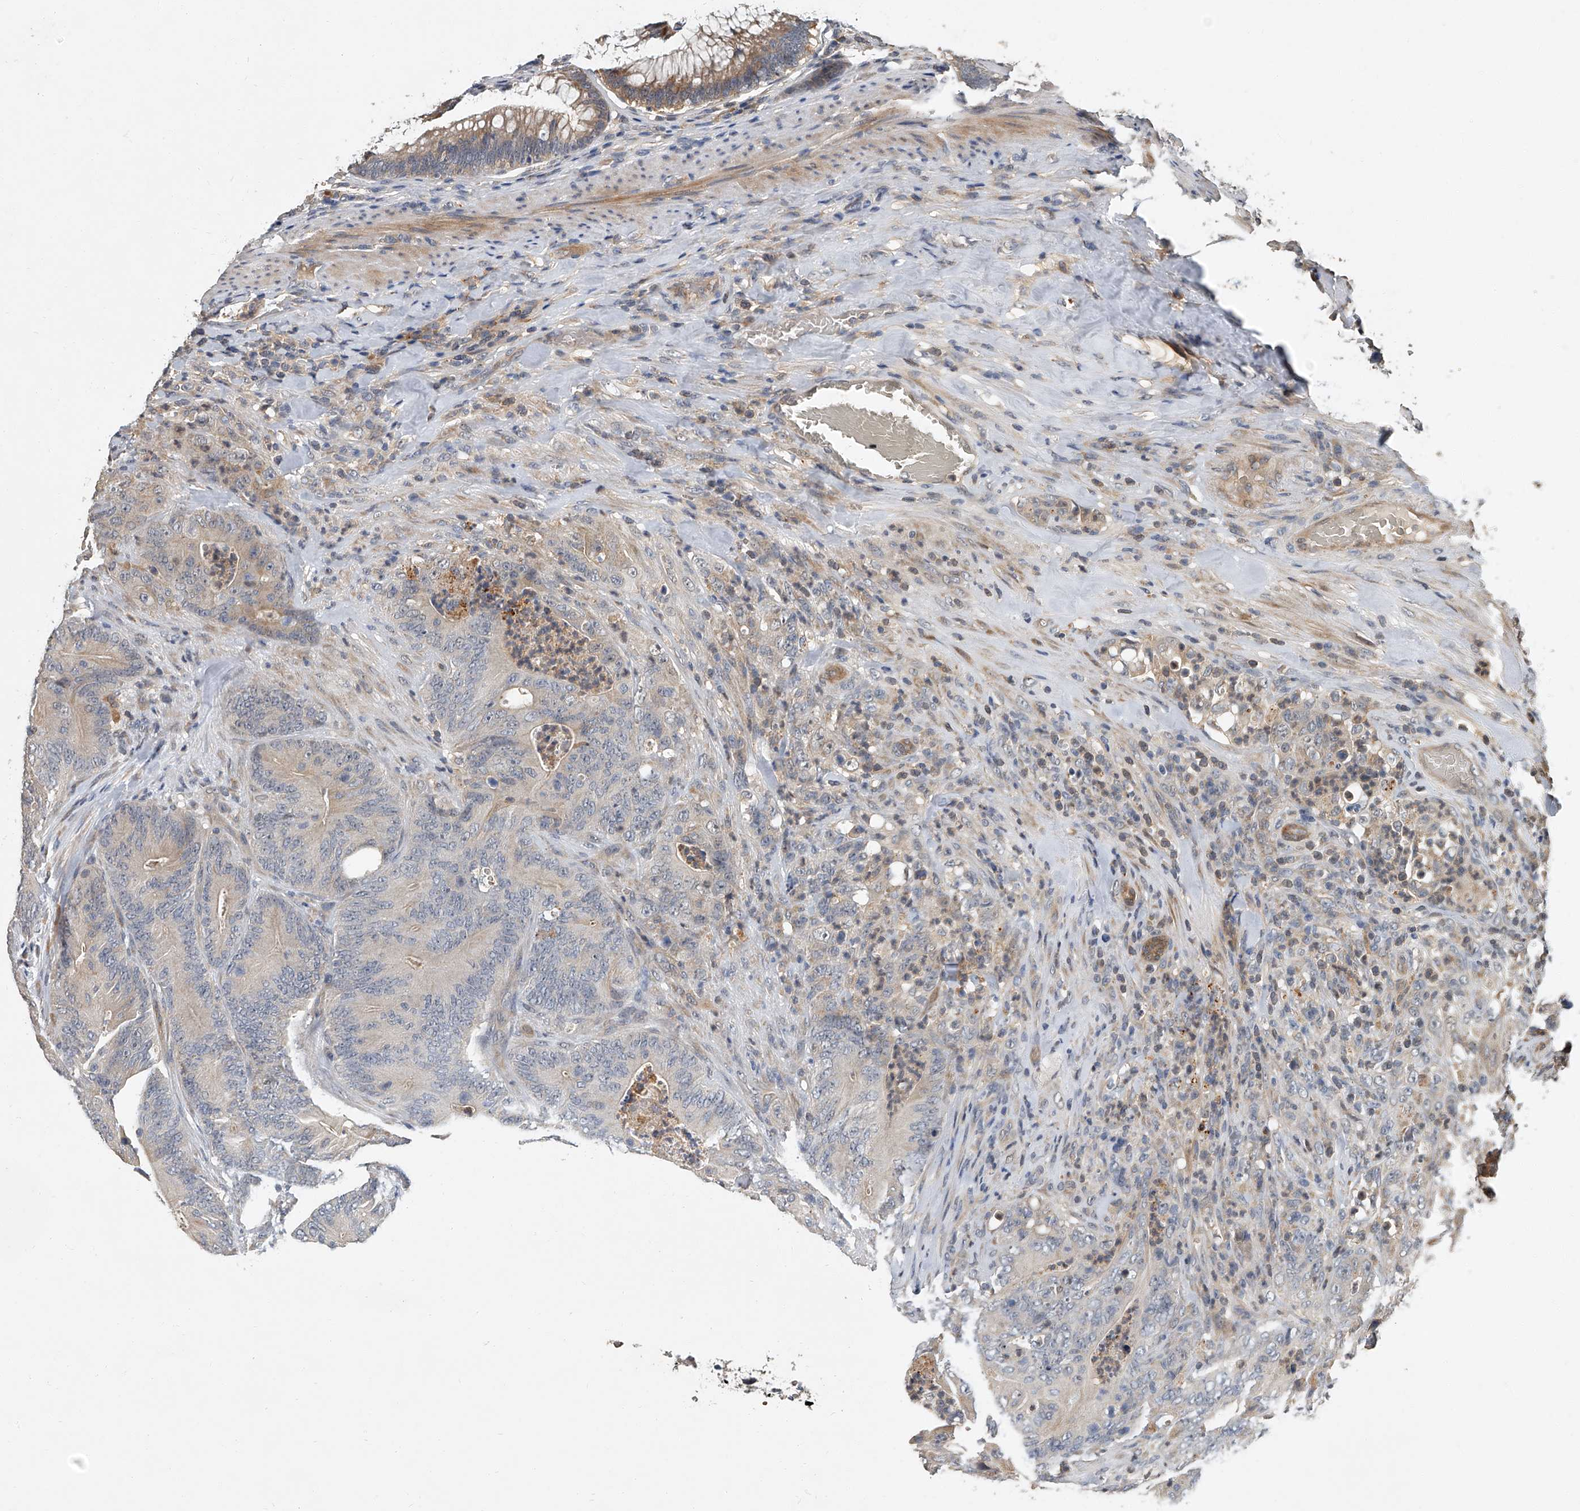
{"staining": {"intensity": "weak", "quantity": "25%-75%", "location": "cytoplasmic/membranous"}, "tissue": "colorectal cancer", "cell_type": "Tumor cells", "image_type": "cancer", "snomed": [{"axis": "morphology", "description": "Normal tissue, NOS"}, {"axis": "topography", "description": "Colon"}], "caption": "The histopathology image displays staining of colorectal cancer, revealing weak cytoplasmic/membranous protein positivity (brown color) within tumor cells.", "gene": "JAG2", "patient": {"sex": "female", "age": 82}}